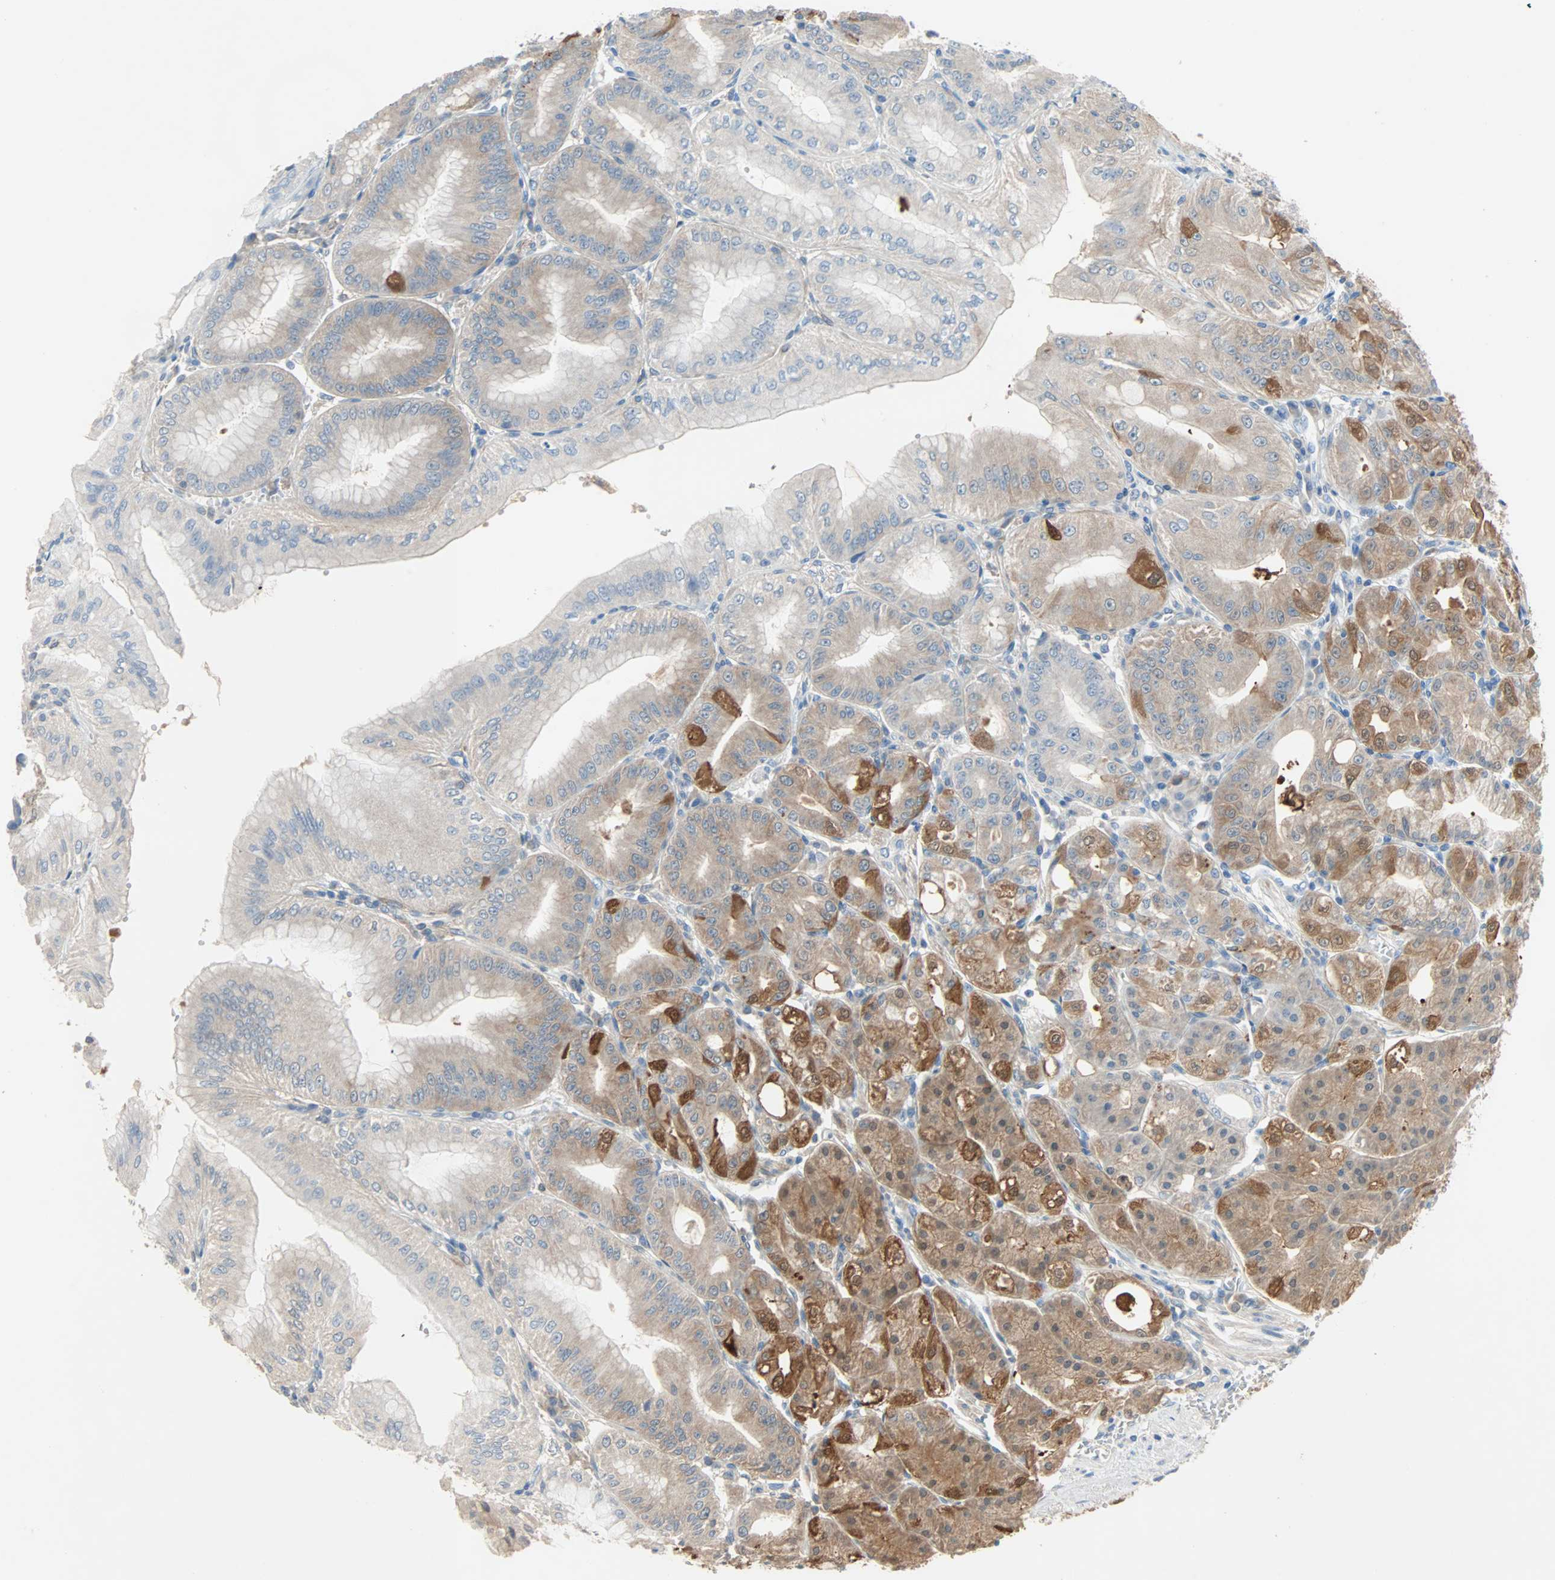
{"staining": {"intensity": "moderate", "quantity": "25%-75%", "location": "cytoplasmic/membranous"}, "tissue": "stomach", "cell_type": "Glandular cells", "image_type": "normal", "snomed": [{"axis": "morphology", "description": "Normal tissue, NOS"}, {"axis": "topography", "description": "Stomach, lower"}], "caption": "Unremarkable stomach exhibits moderate cytoplasmic/membranous staining in approximately 25%-75% of glandular cells, visualized by immunohistochemistry. Nuclei are stained in blue.", "gene": "TNFRSF12A", "patient": {"sex": "male", "age": 71}}